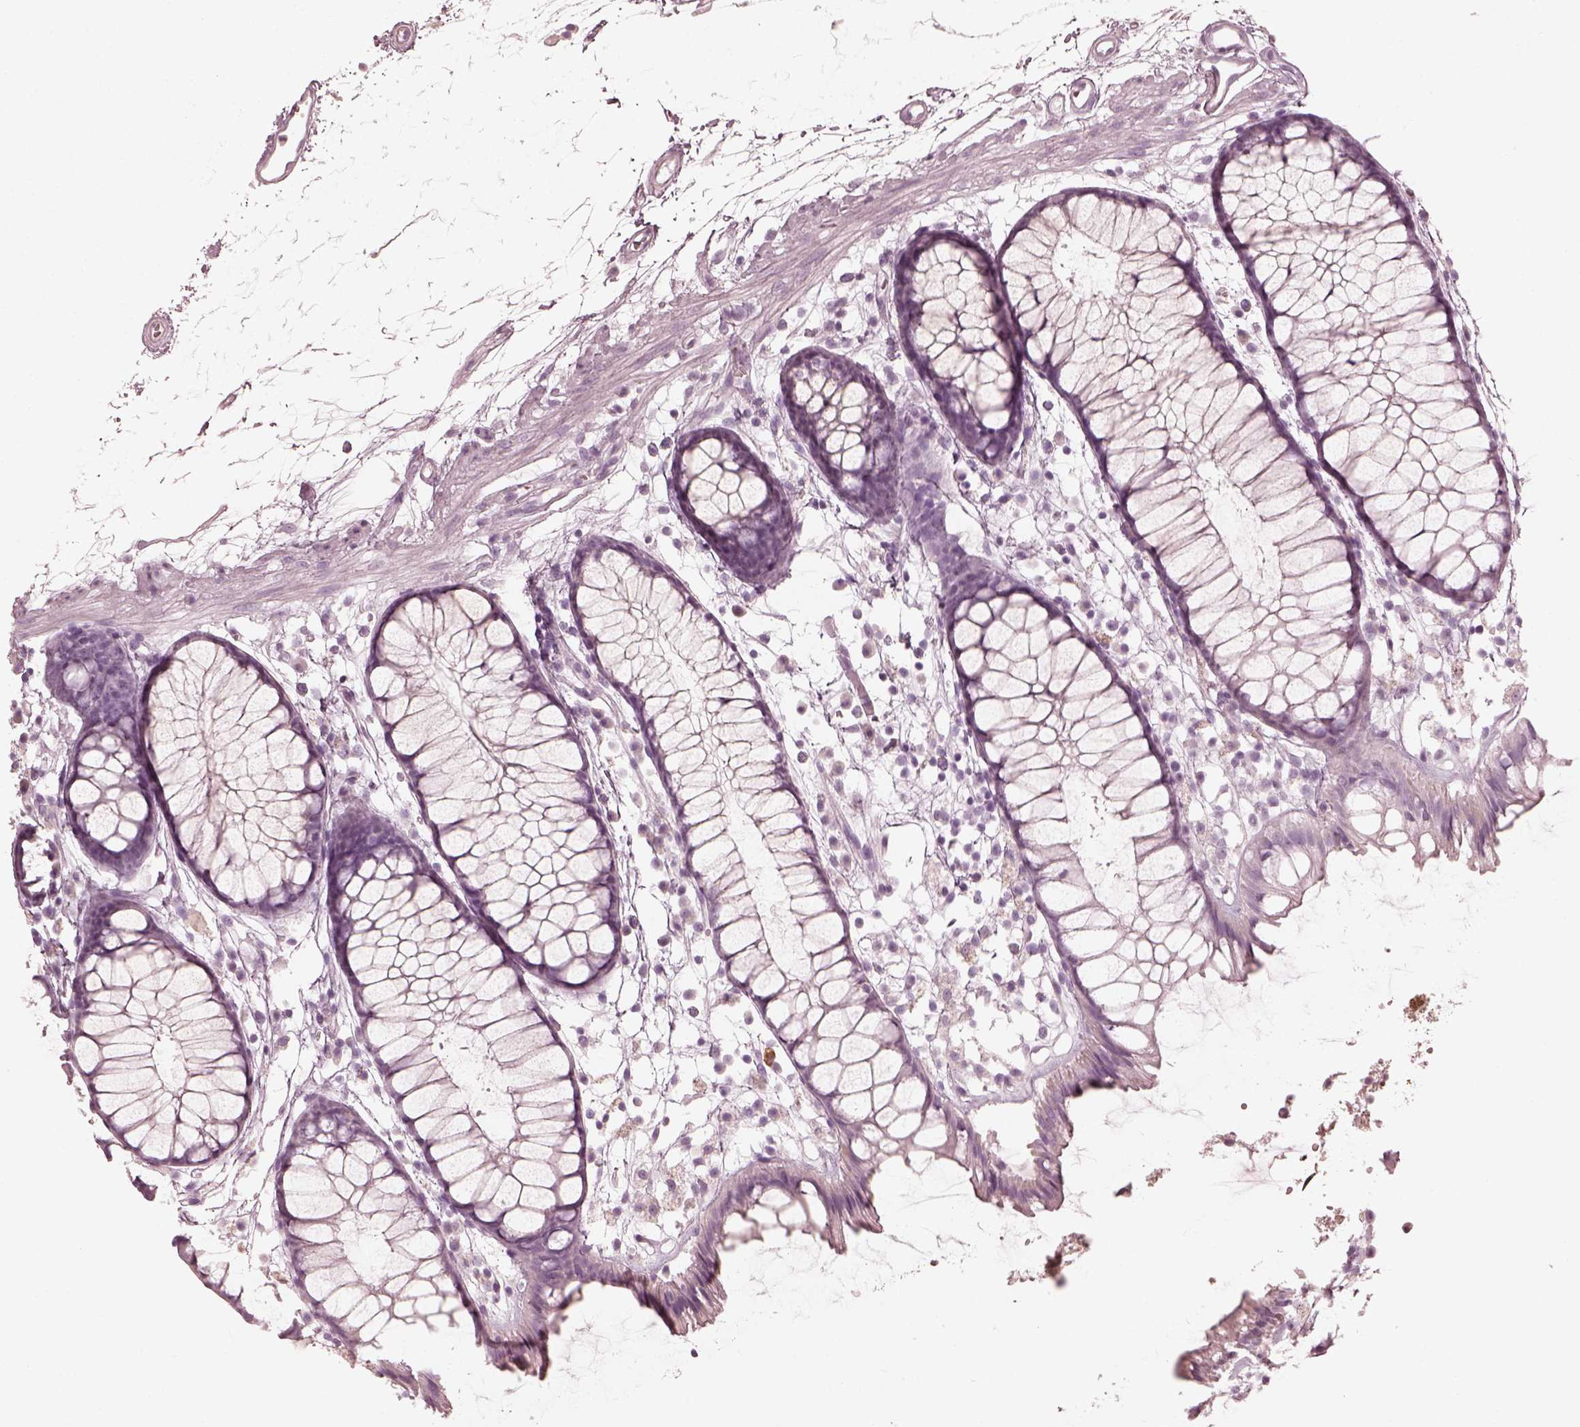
{"staining": {"intensity": "negative", "quantity": "none", "location": "none"}, "tissue": "colon", "cell_type": "Endothelial cells", "image_type": "normal", "snomed": [{"axis": "morphology", "description": "Normal tissue, NOS"}, {"axis": "morphology", "description": "Adenocarcinoma, NOS"}, {"axis": "topography", "description": "Colon"}], "caption": "Human colon stained for a protein using immunohistochemistry (IHC) exhibits no staining in endothelial cells.", "gene": "SAXO2", "patient": {"sex": "male", "age": 65}}